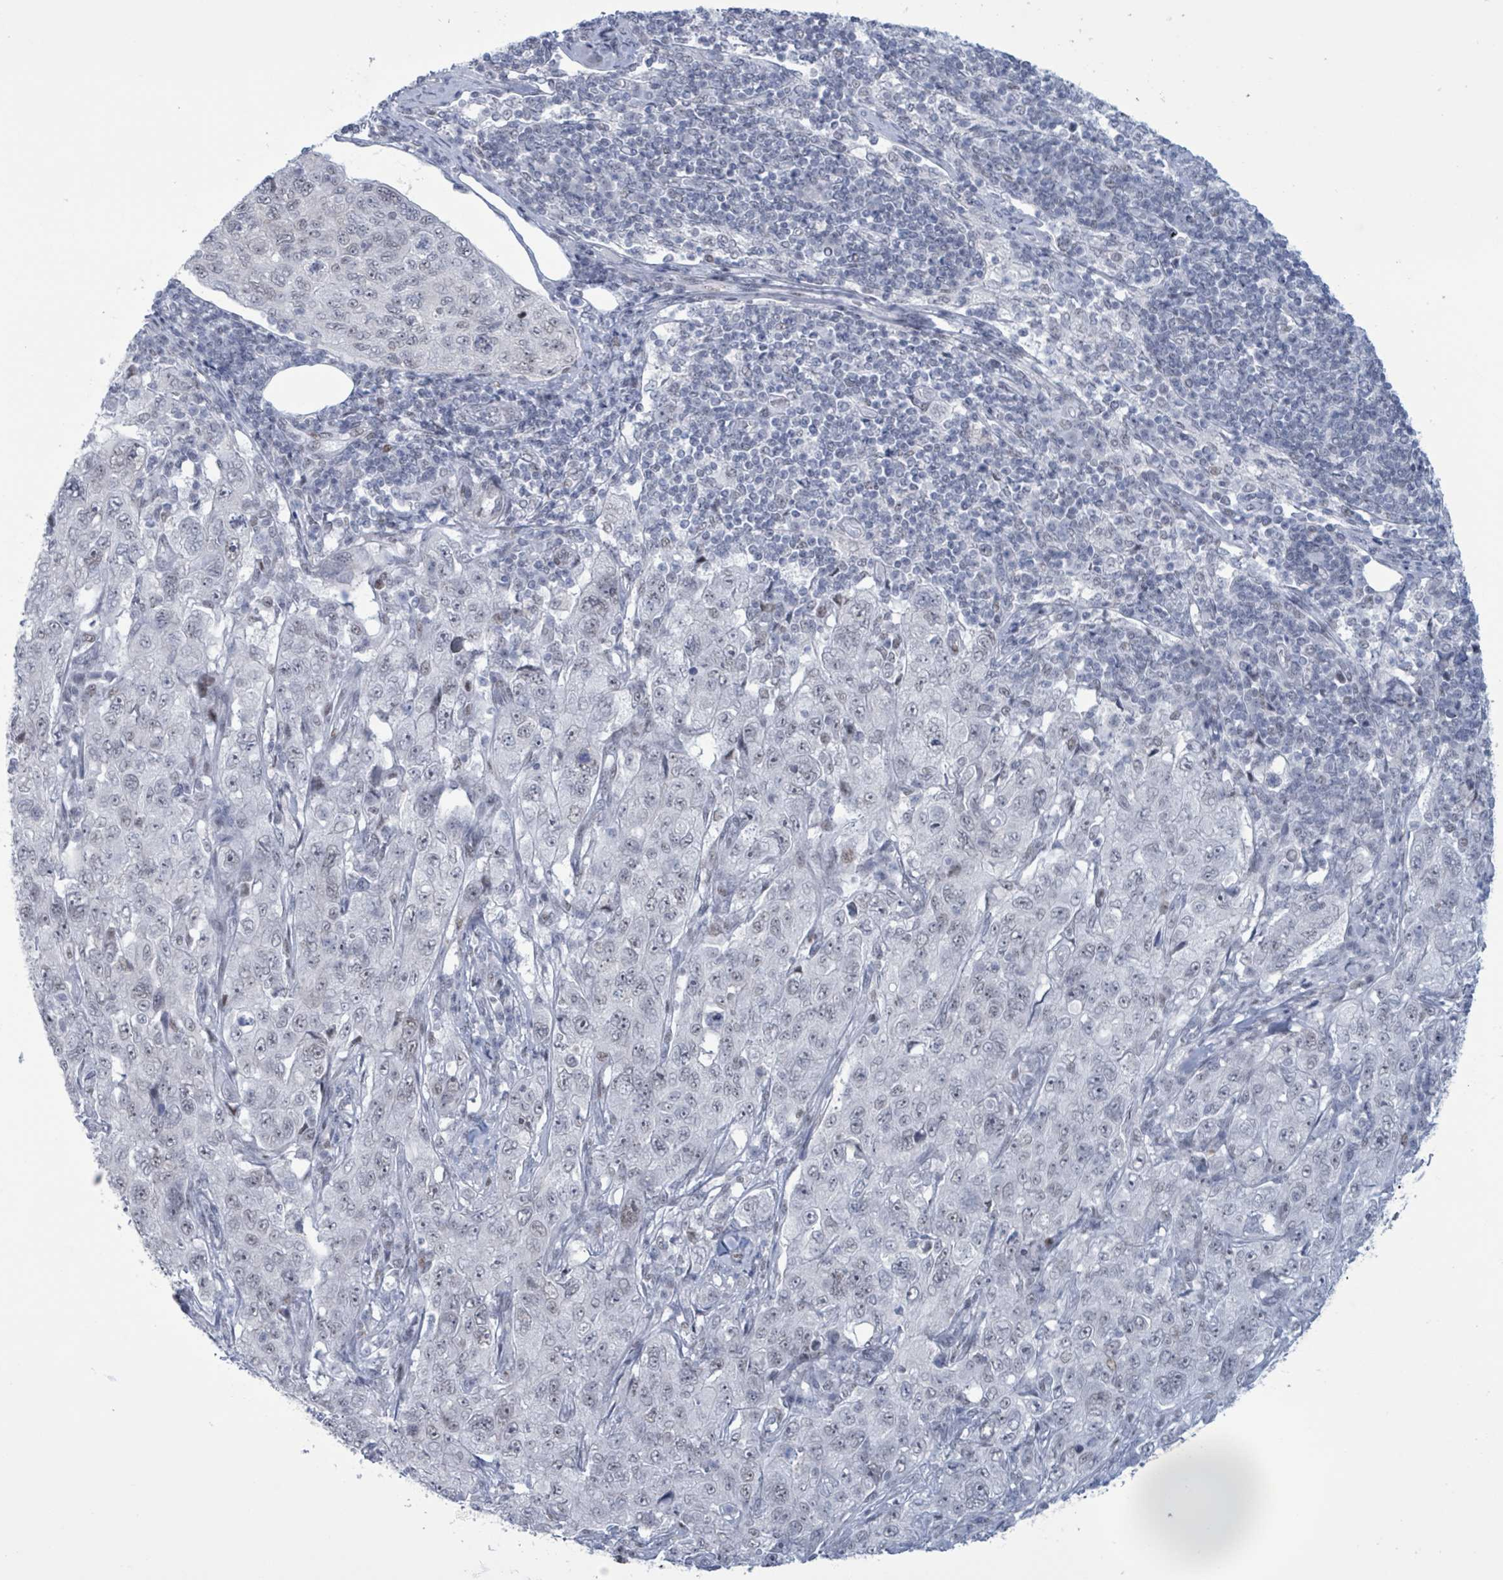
{"staining": {"intensity": "weak", "quantity": "<25%", "location": "nuclear"}, "tissue": "pancreatic cancer", "cell_type": "Tumor cells", "image_type": "cancer", "snomed": [{"axis": "morphology", "description": "Adenocarcinoma, NOS"}, {"axis": "topography", "description": "Pancreas"}], "caption": "Tumor cells are negative for brown protein staining in pancreatic cancer (adenocarcinoma). (Immunohistochemistry (ihc), brightfield microscopy, high magnification).", "gene": "CT45A5", "patient": {"sex": "male", "age": 68}}